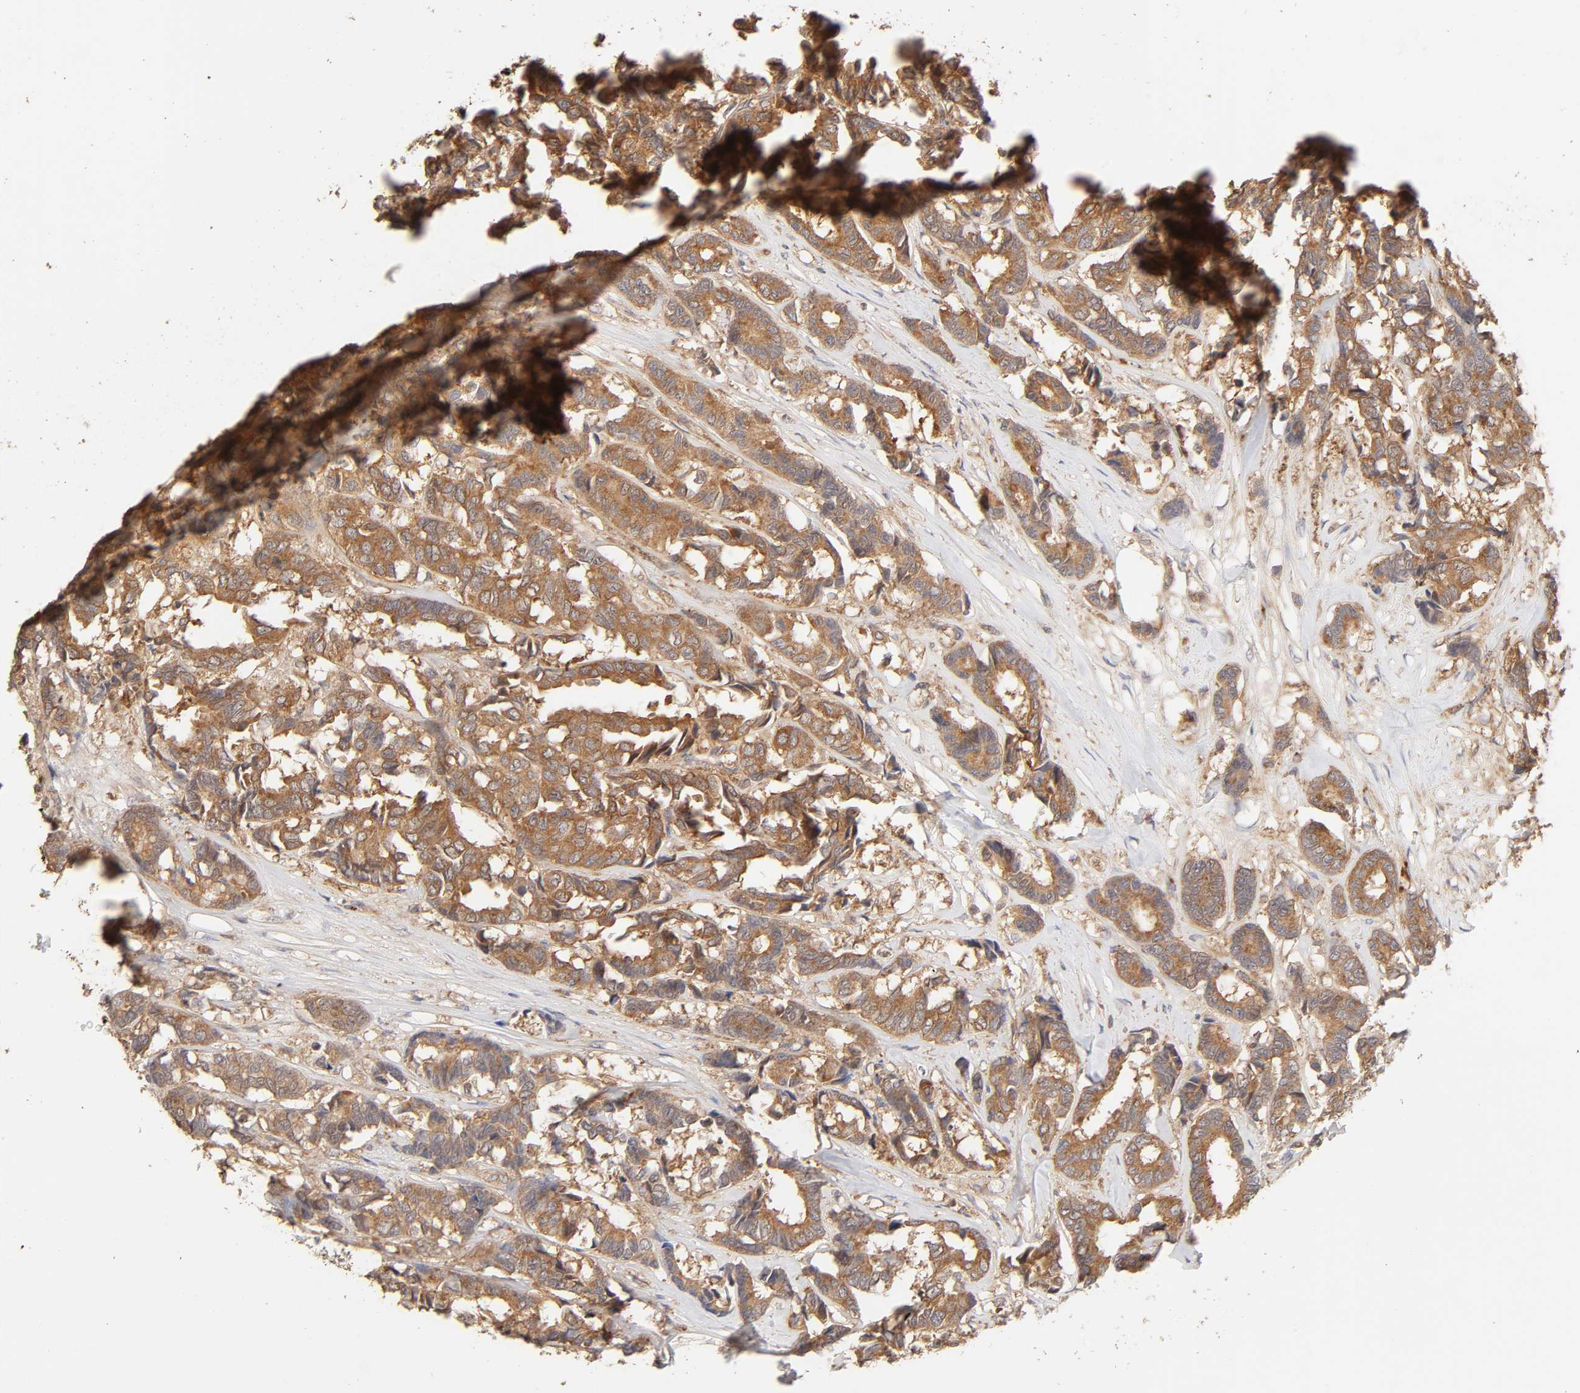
{"staining": {"intensity": "moderate", "quantity": ">75%", "location": "cytoplasmic/membranous"}, "tissue": "breast cancer", "cell_type": "Tumor cells", "image_type": "cancer", "snomed": [{"axis": "morphology", "description": "Duct carcinoma"}, {"axis": "topography", "description": "Breast"}], "caption": "Protein analysis of intraductal carcinoma (breast) tissue displays moderate cytoplasmic/membranous positivity in approximately >75% of tumor cells.", "gene": "AP1G2", "patient": {"sex": "female", "age": 87}}